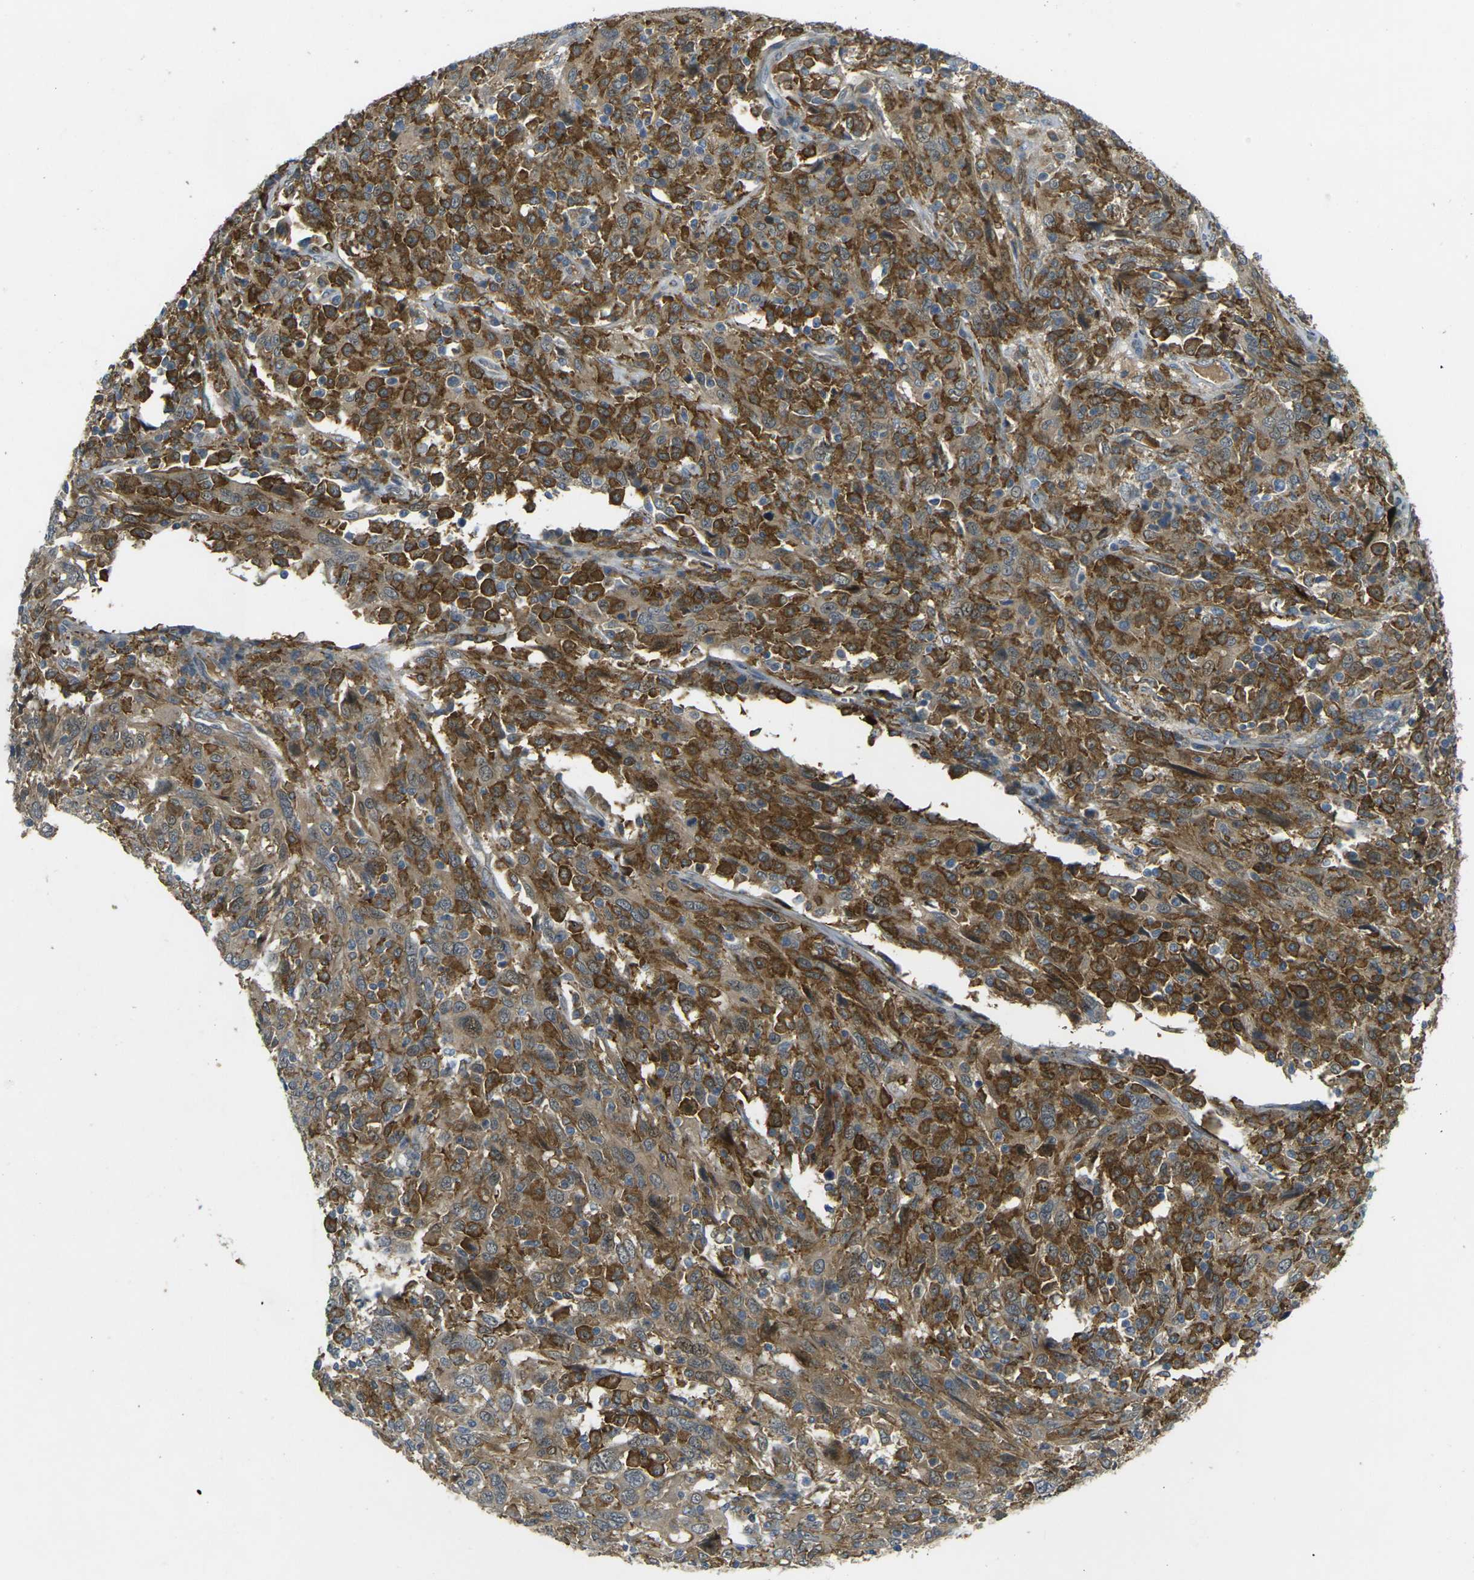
{"staining": {"intensity": "strong", "quantity": ">75%", "location": "cytoplasmic/membranous"}, "tissue": "cervical cancer", "cell_type": "Tumor cells", "image_type": "cancer", "snomed": [{"axis": "morphology", "description": "Squamous cell carcinoma, NOS"}, {"axis": "topography", "description": "Cervix"}], "caption": "This image displays immunohistochemistry staining of cervical squamous cell carcinoma, with high strong cytoplasmic/membranous positivity in approximately >75% of tumor cells.", "gene": "PIGL", "patient": {"sex": "female", "age": 46}}